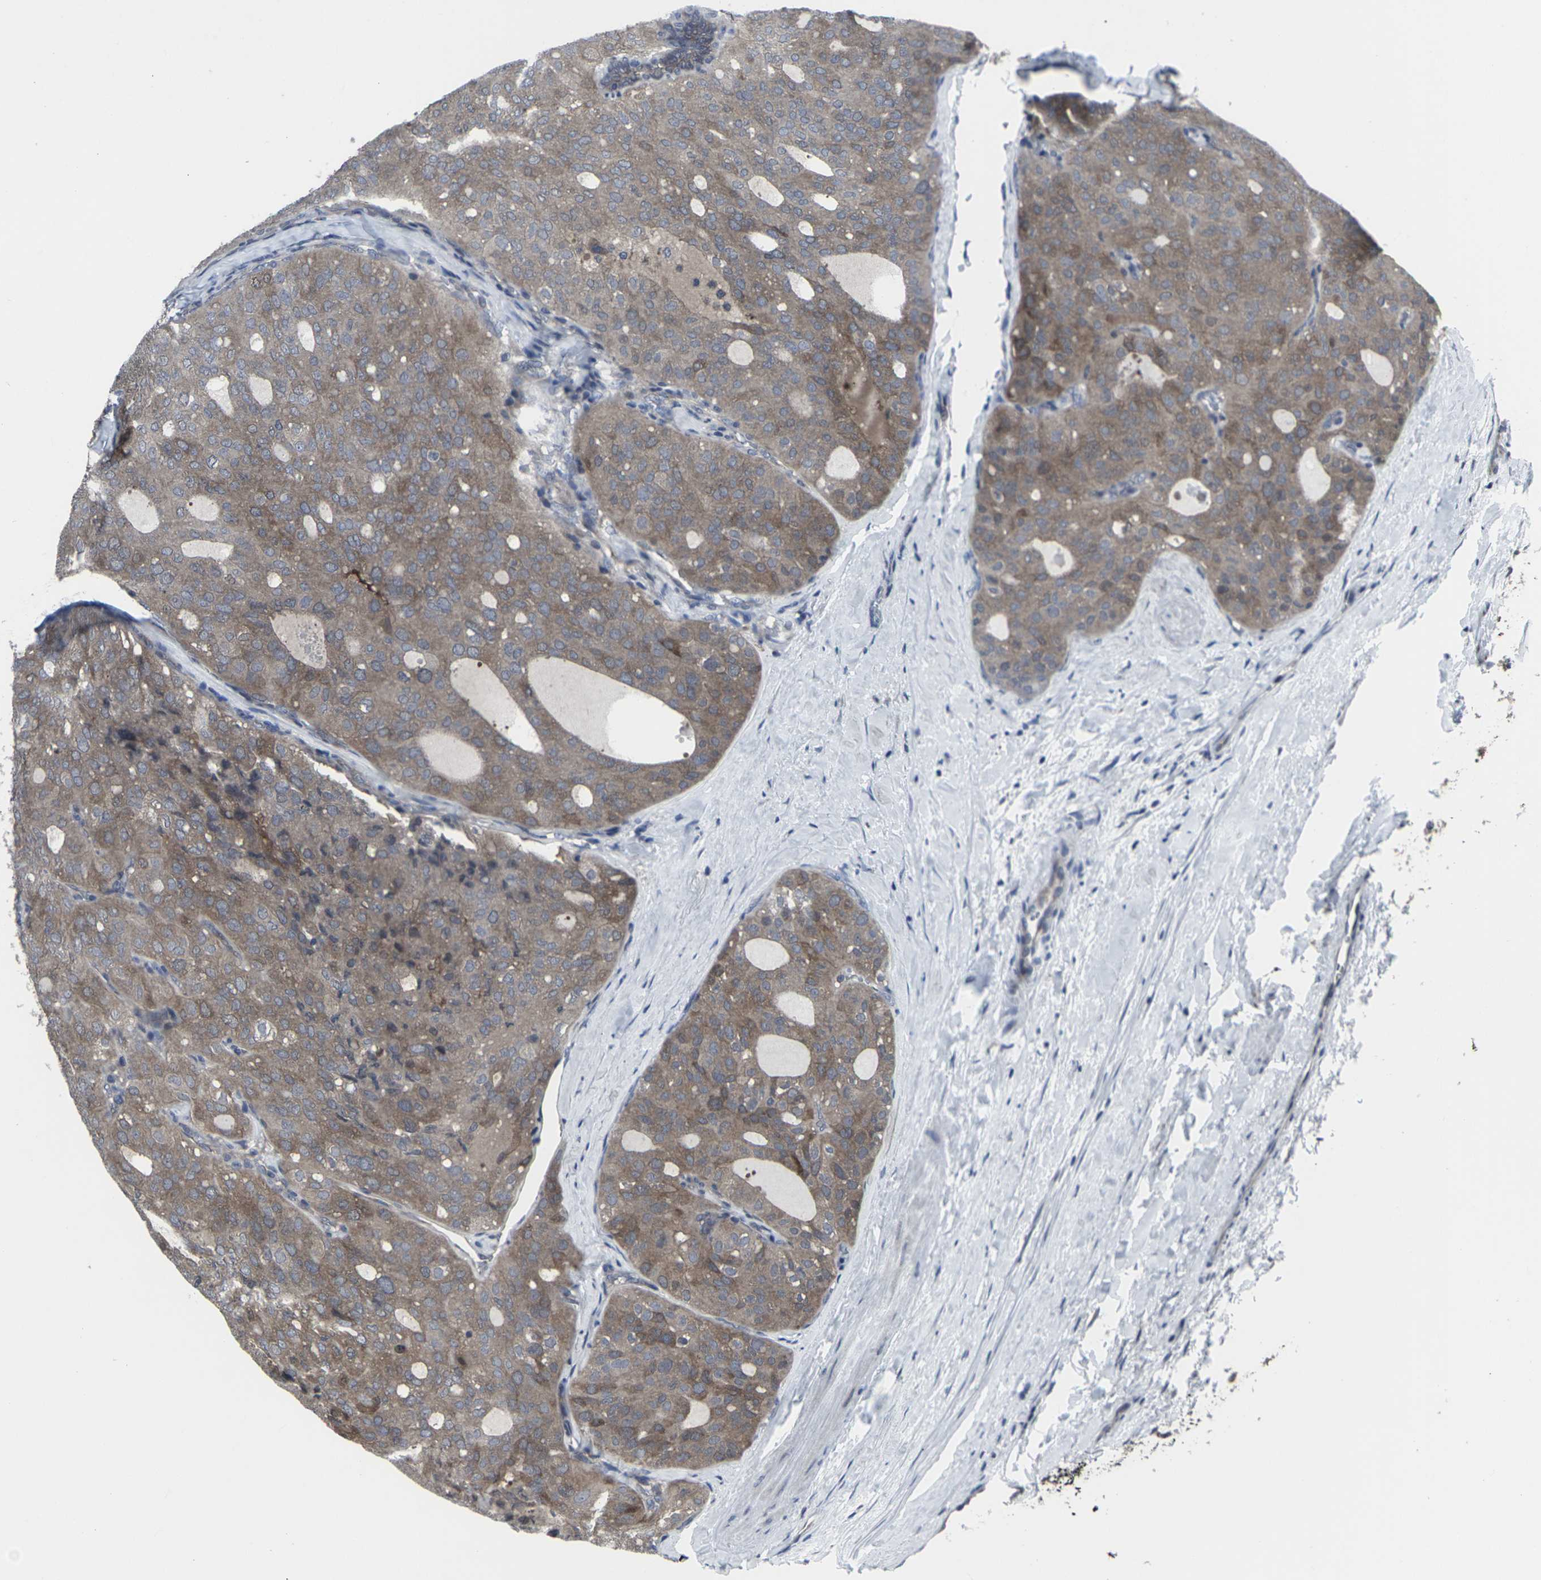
{"staining": {"intensity": "moderate", "quantity": ">75%", "location": "cytoplasmic/membranous"}, "tissue": "thyroid cancer", "cell_type": "Tumor cells", "image_type": "cancer", "snomed": [{"axis": "morphology", "description": "Follicular adenoma carcinoma, NOS"}, {"axis": "topography", "description": "Thyroid gland"}], "caption": "A brown stain shows moderate cytoplasmic/membranous expression of a protein in human thyroid follicular adenoma carcinoma tumor cells.", "gene": "HPRT1", "patient": {"sex": "male", "age": 75}}